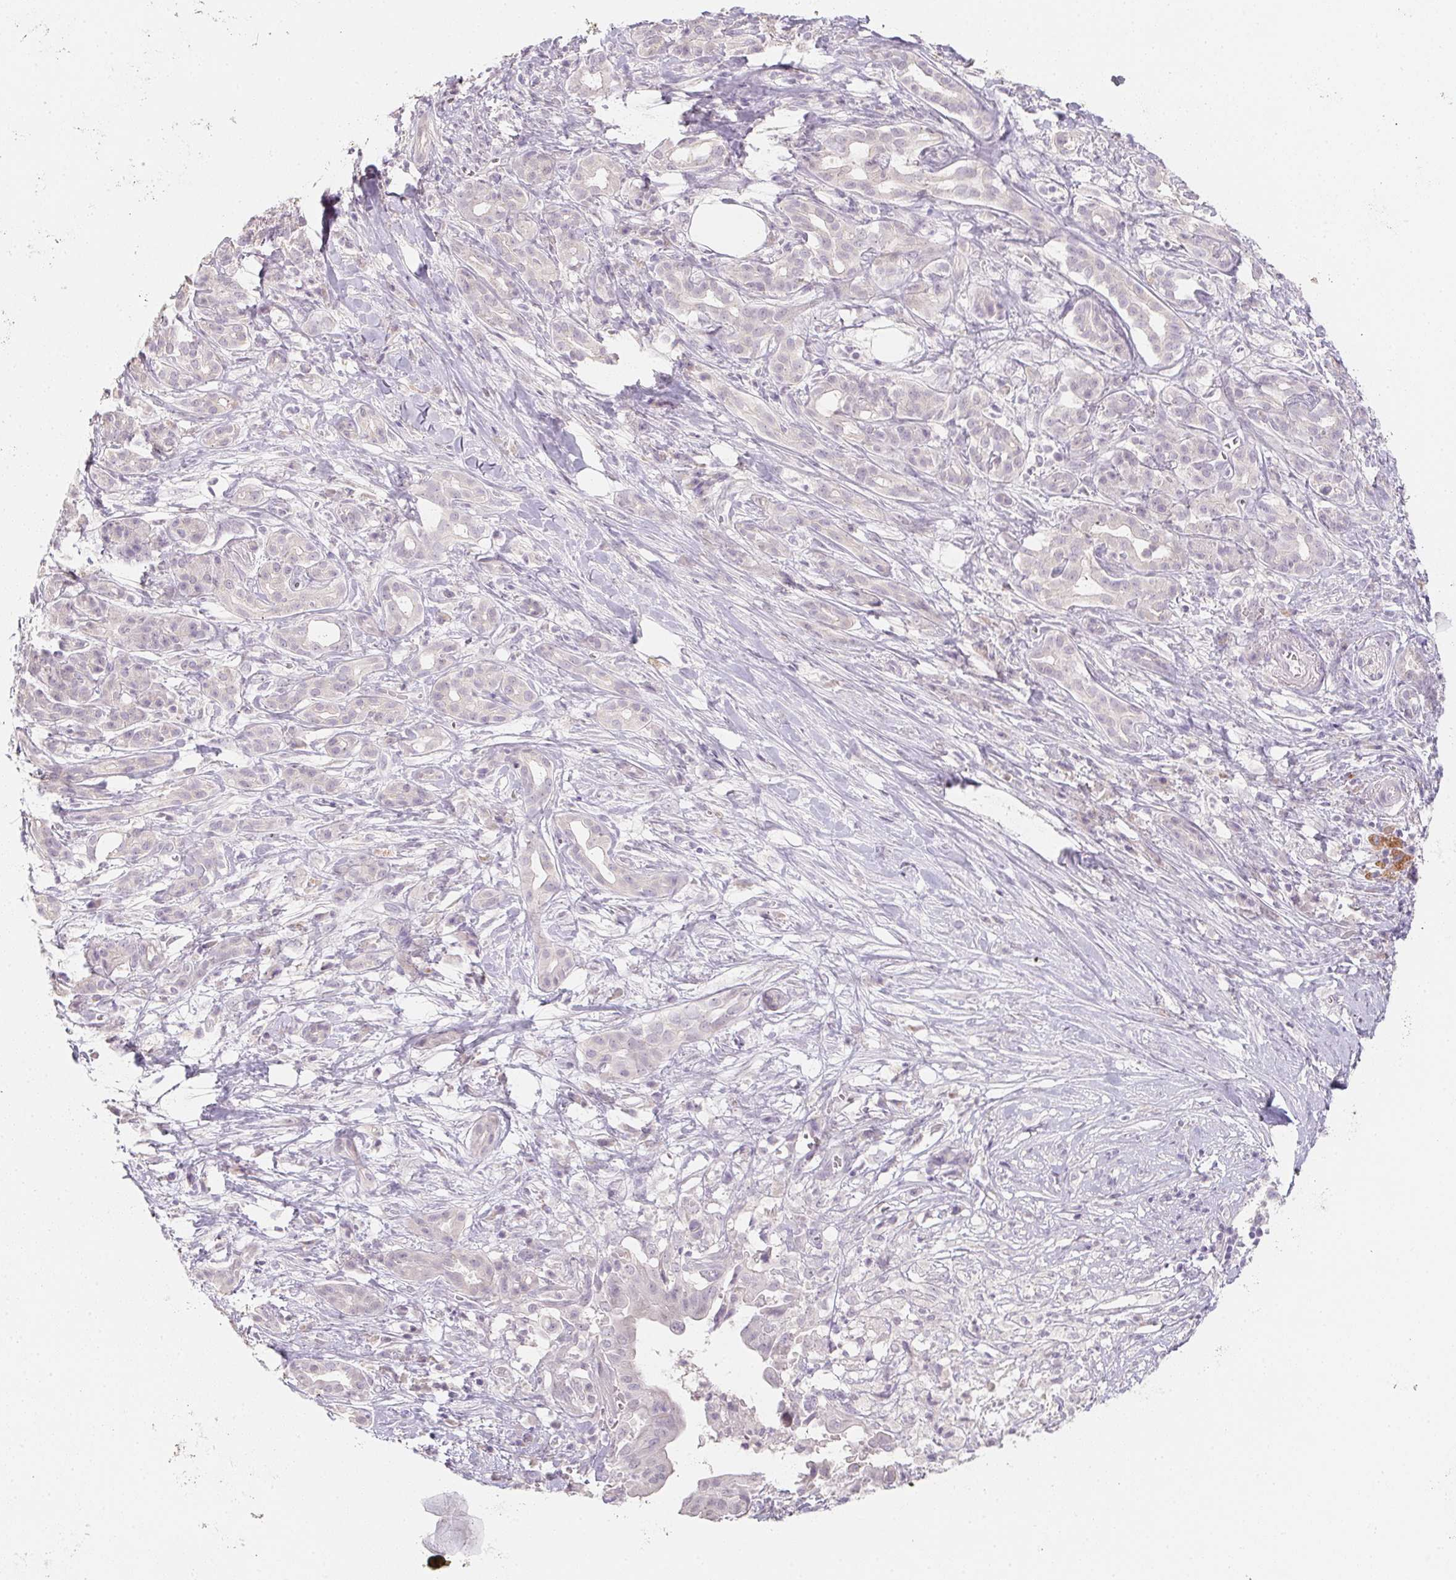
{"staining": {"intensity": "negative", "quantity": "none", "location": "none"}, "tissue": "pancreatic cancer", "cell_type": "Tumor cells", "image_type": "cancer", "snomed": [{"axis": "morphology", "description": "Adenocarcinoma, NOS"}, {"axis": "topography", "description": "Pancreas"}], "caption": "IHC of human pancreatic adenocarcinoma reveals no positivity in tumor cells.", "gene": "ZBBX", "patient": {"sex": "male", "age": 61}}